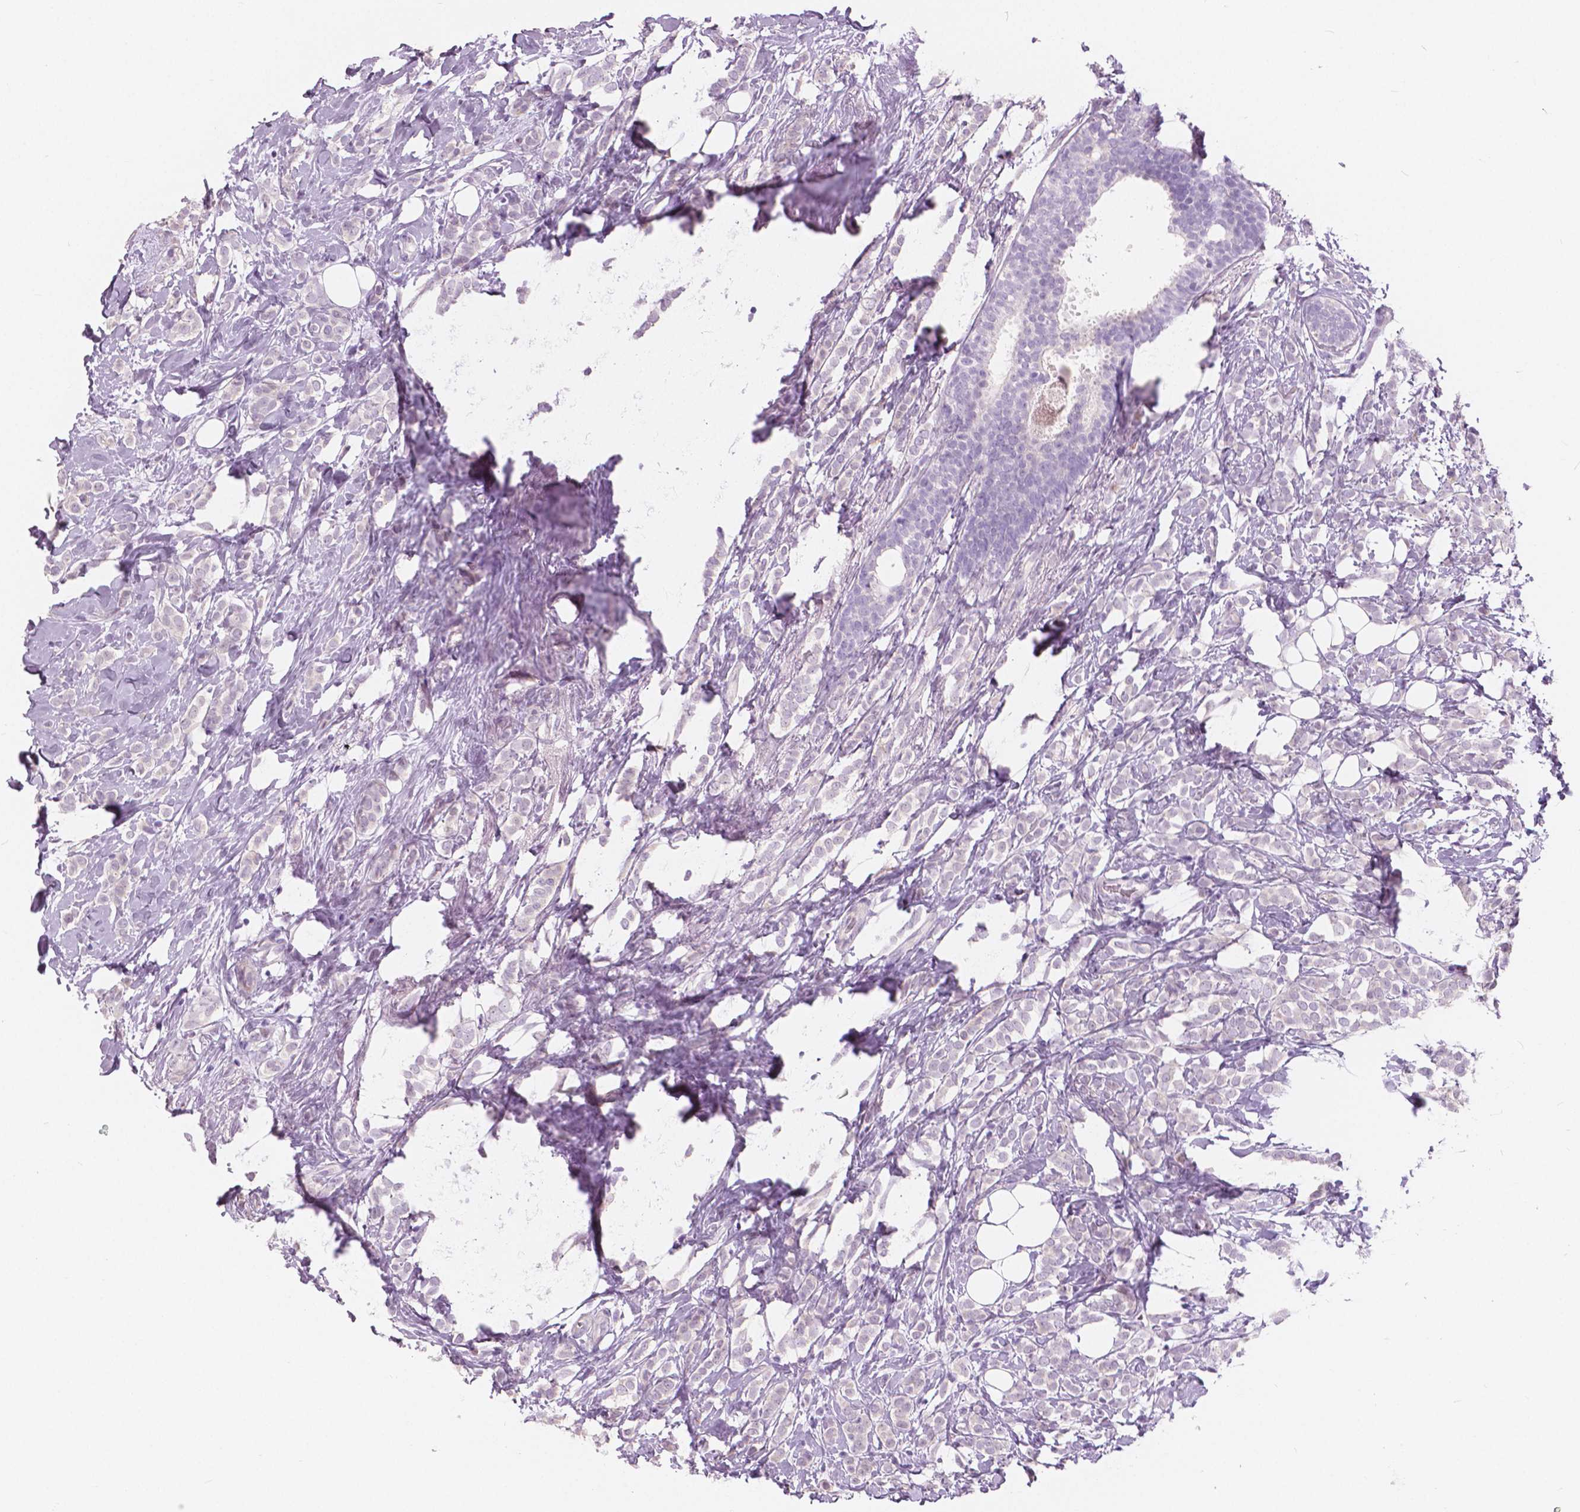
{"staining": {"intensity": "negative", "quantity": "none", "location": "none"}, "tissue": "breast cancer", "cell_type": "Tumor cells", "image_type": "cancer", "snomed": [{"axis": "morphology", "description": "Lobular carcinoma"}, {"axis": "topography", "description": "Breast"}], "caption": "Tumor cells are negative for brown protein staining in lobular carcinoma (breast). Brightfield microscopy of IHC stained with DAB (brown) and hematoxylin (blue), captured at high magnification.", "gene": "A4GNT", "patient": {"sex": "female", "age": 49}}